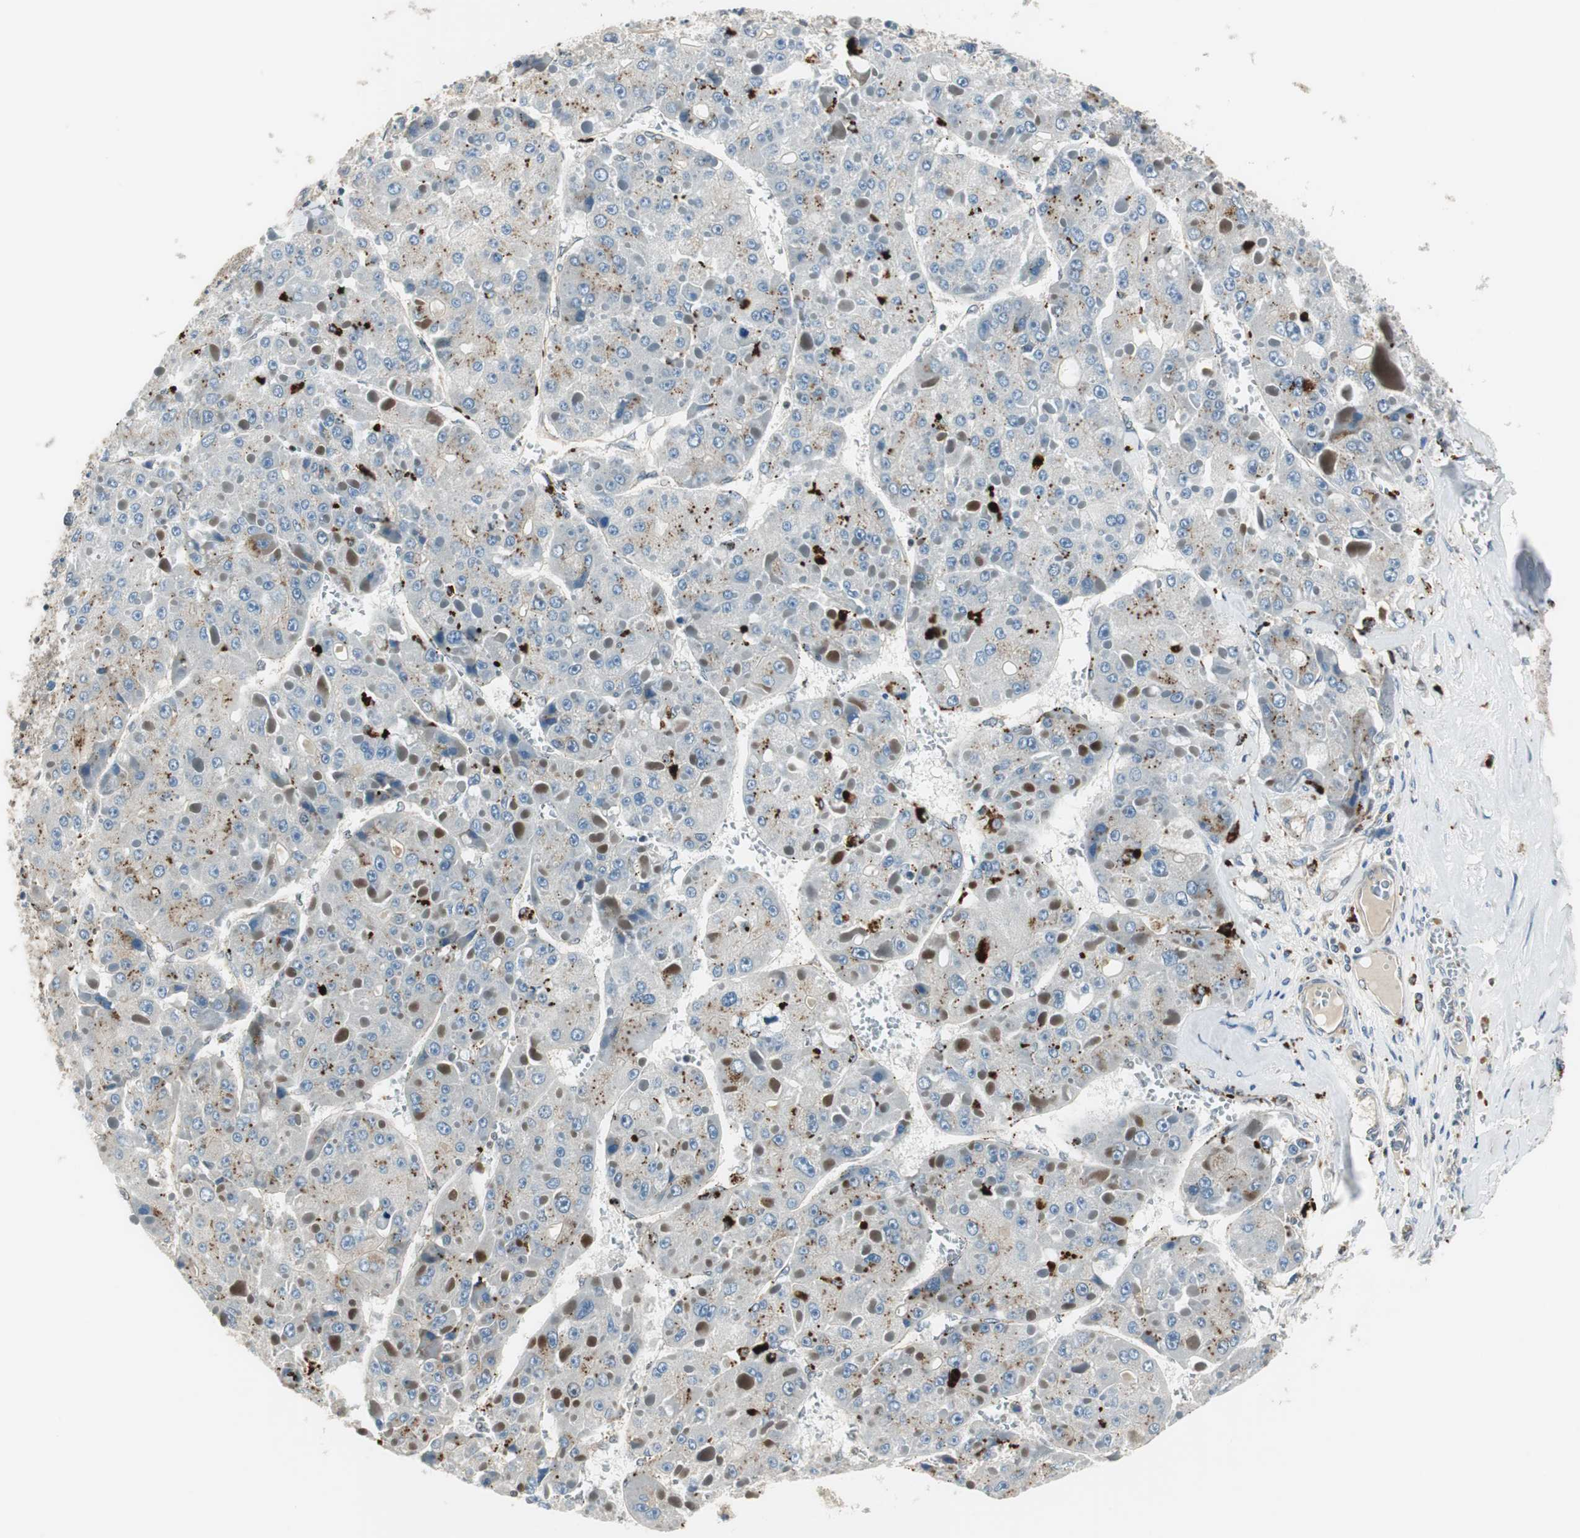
{"staining": {"intensity": "weak", "quantity": "<25%", "location": "cytoplasmic/membranous"}, "tissue": "liver cancer", "cell_type": "Tumor cells", "image_type": "cancer", "snomed": [{"axis": "morphology", "description": "Carcinoma, Hepatocellular, NOS"}, {"axis": "topography", "description": "Liver"}], "caption": "Immunohistochemical staining of hepatocellular carcinoma (liver) reveals no significant staining in tumor cells.", "gene": "NCK1", "patient": {"sex": "female", "age": 73}}